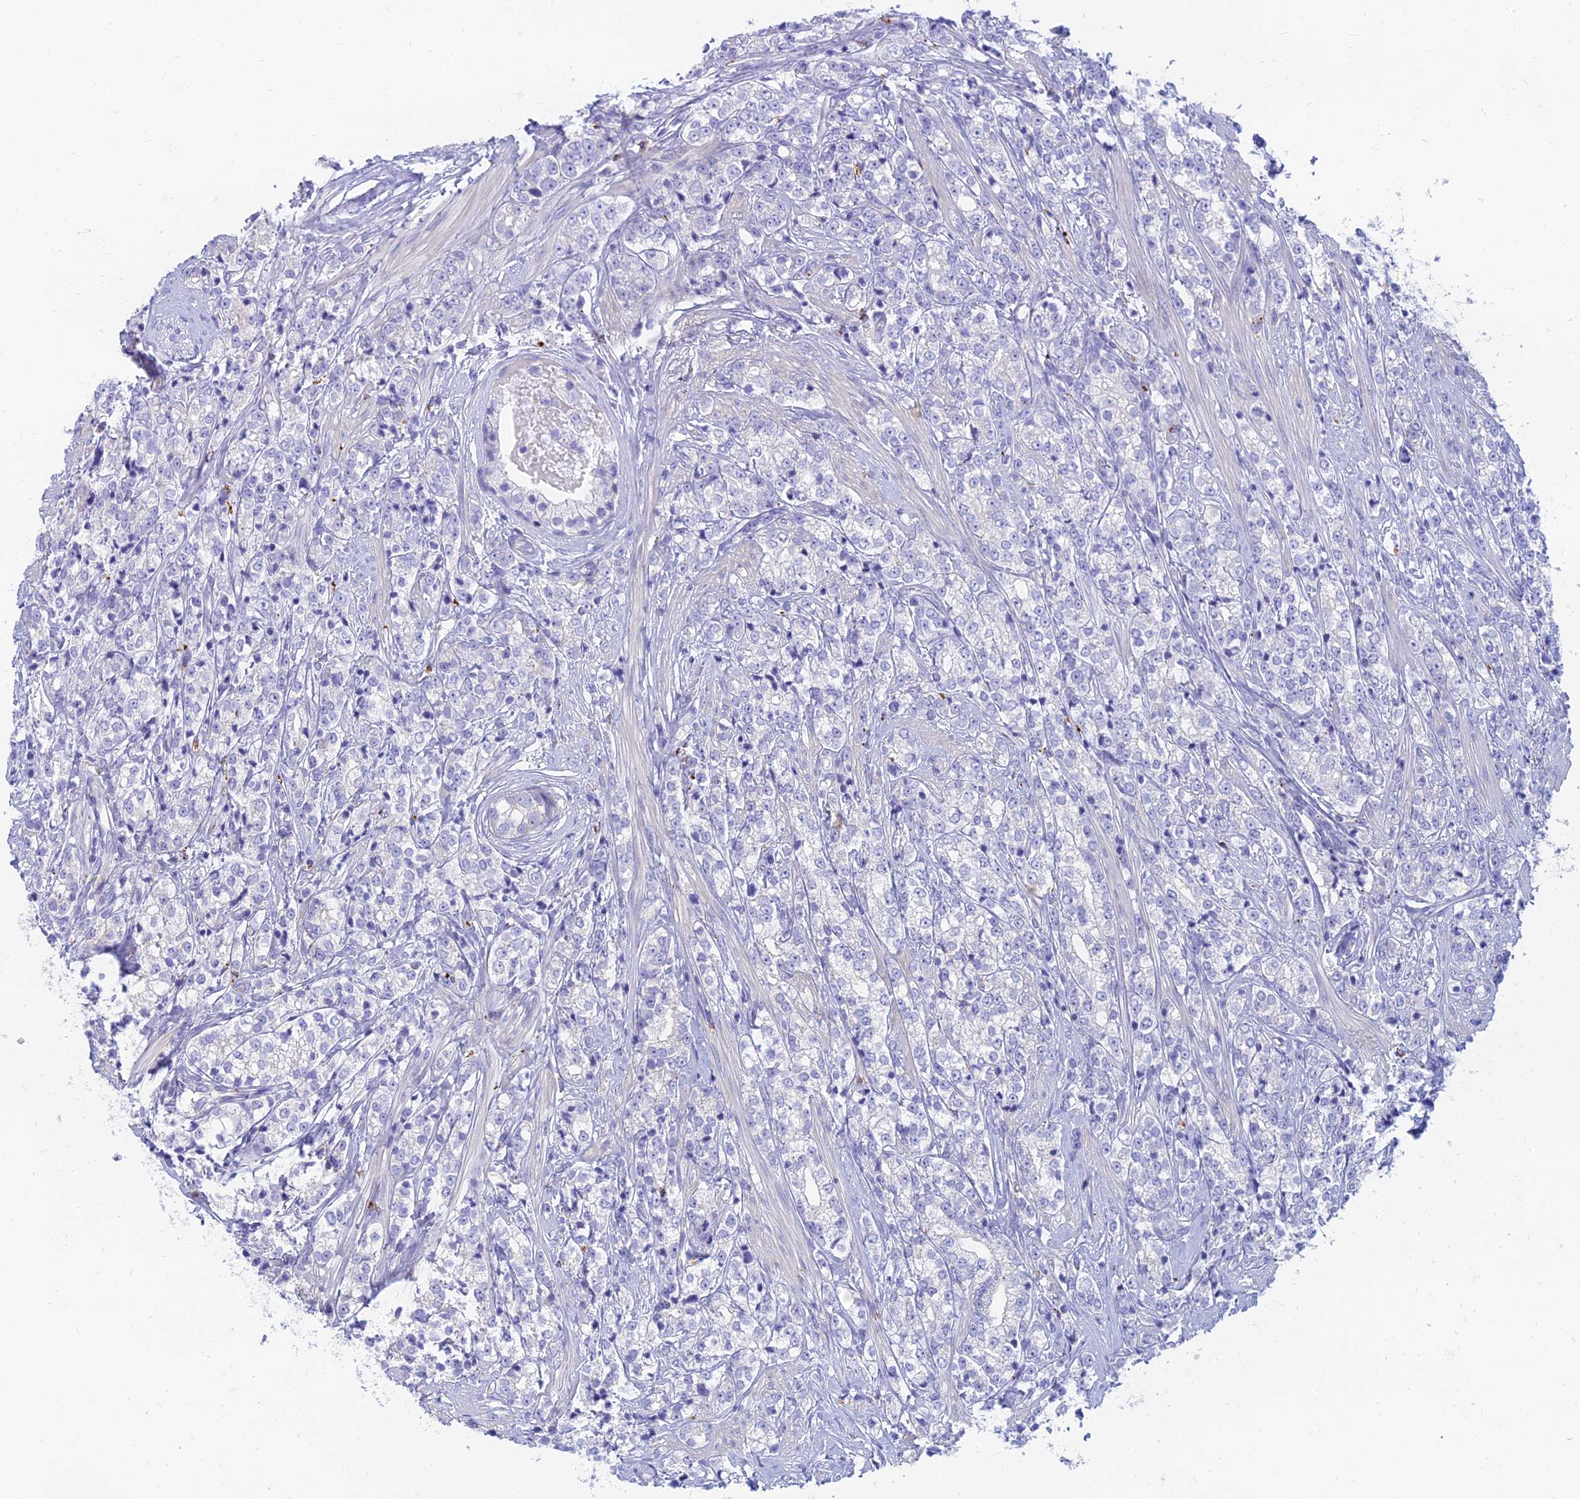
{"staining": {"intensity": "negative", "quantity": "none", "location": "none"}, "tissue": "prostate cancer", "cell_type": "Tumor cells", "image_type": "cancer", "snomed": [{"axis": "morphology", "description": "Adenocarcinoma, High grade"}, {"axis": "topography", "description": "Prostate"}], "caption": "This image is of prostate cancer stained with immunohistochemistry (IHC) to label a protein in brown with the nuclei are counter-stained blue. There is no expression in tumor cells. (DAB (3,3'-diaminobenzidine) IHC, high magnification).", "gene": "STRN4", "patient": {"sex": "male", "age": 69}}